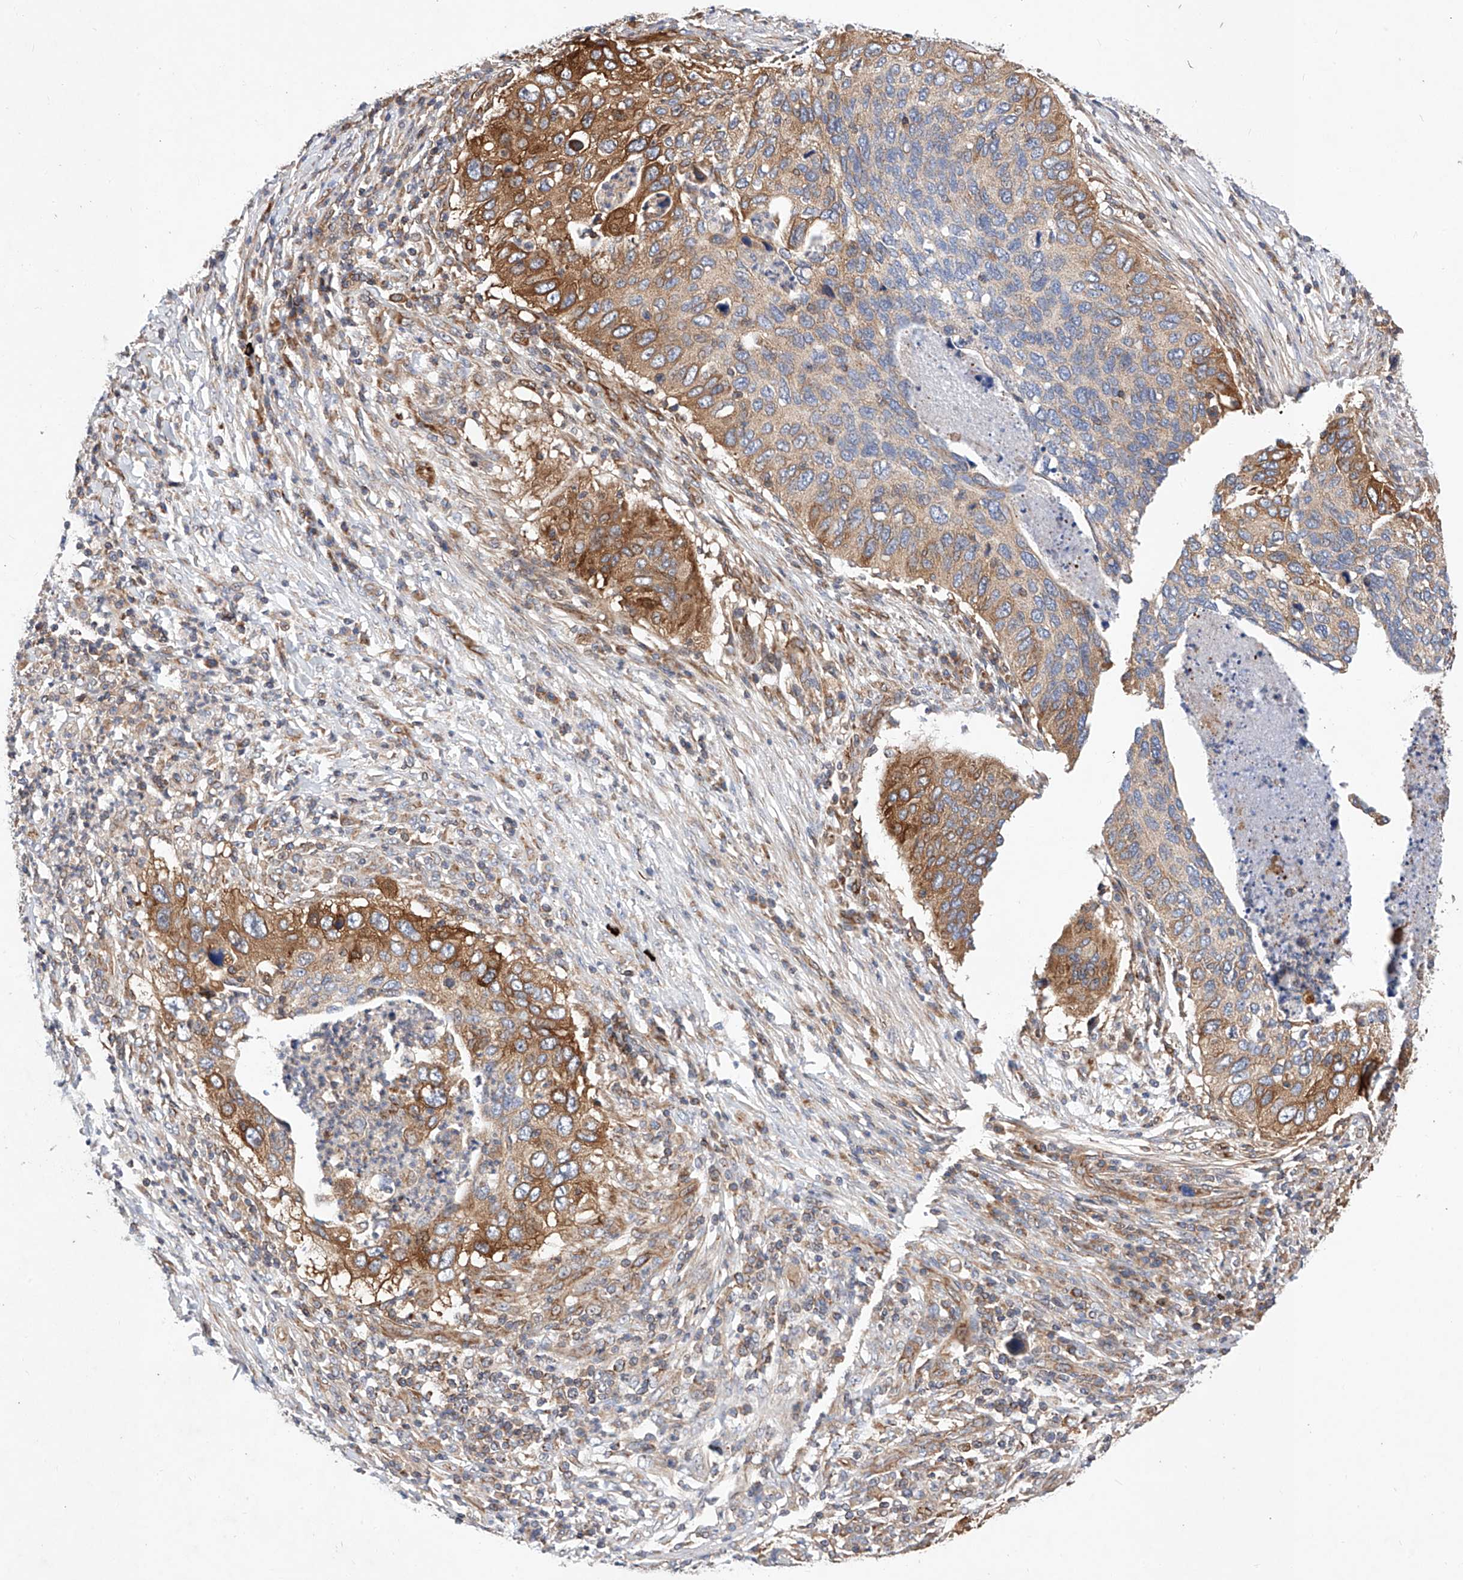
{"staining": {"intensity": "moderate", "quantity": ">75%", "location": "cytoplasmic/membranous"}, "tissue": "cervical cancer", "cell_type": "Tumor cells", "image_type": "cancer", "snomed": [{"axis": "morphology", "description": "Squamous cell carcinoma, NOS"}, {"axis": "topography", "description": "Cervix"}], "caption": "Tumor cells demonstrate moderate cytoplasmic/membranous staining in about >75% of cells in cervical squamous cell carcinoma.", "gene": "NR1D1", "patient": {"sex": "female", "age": 38}}